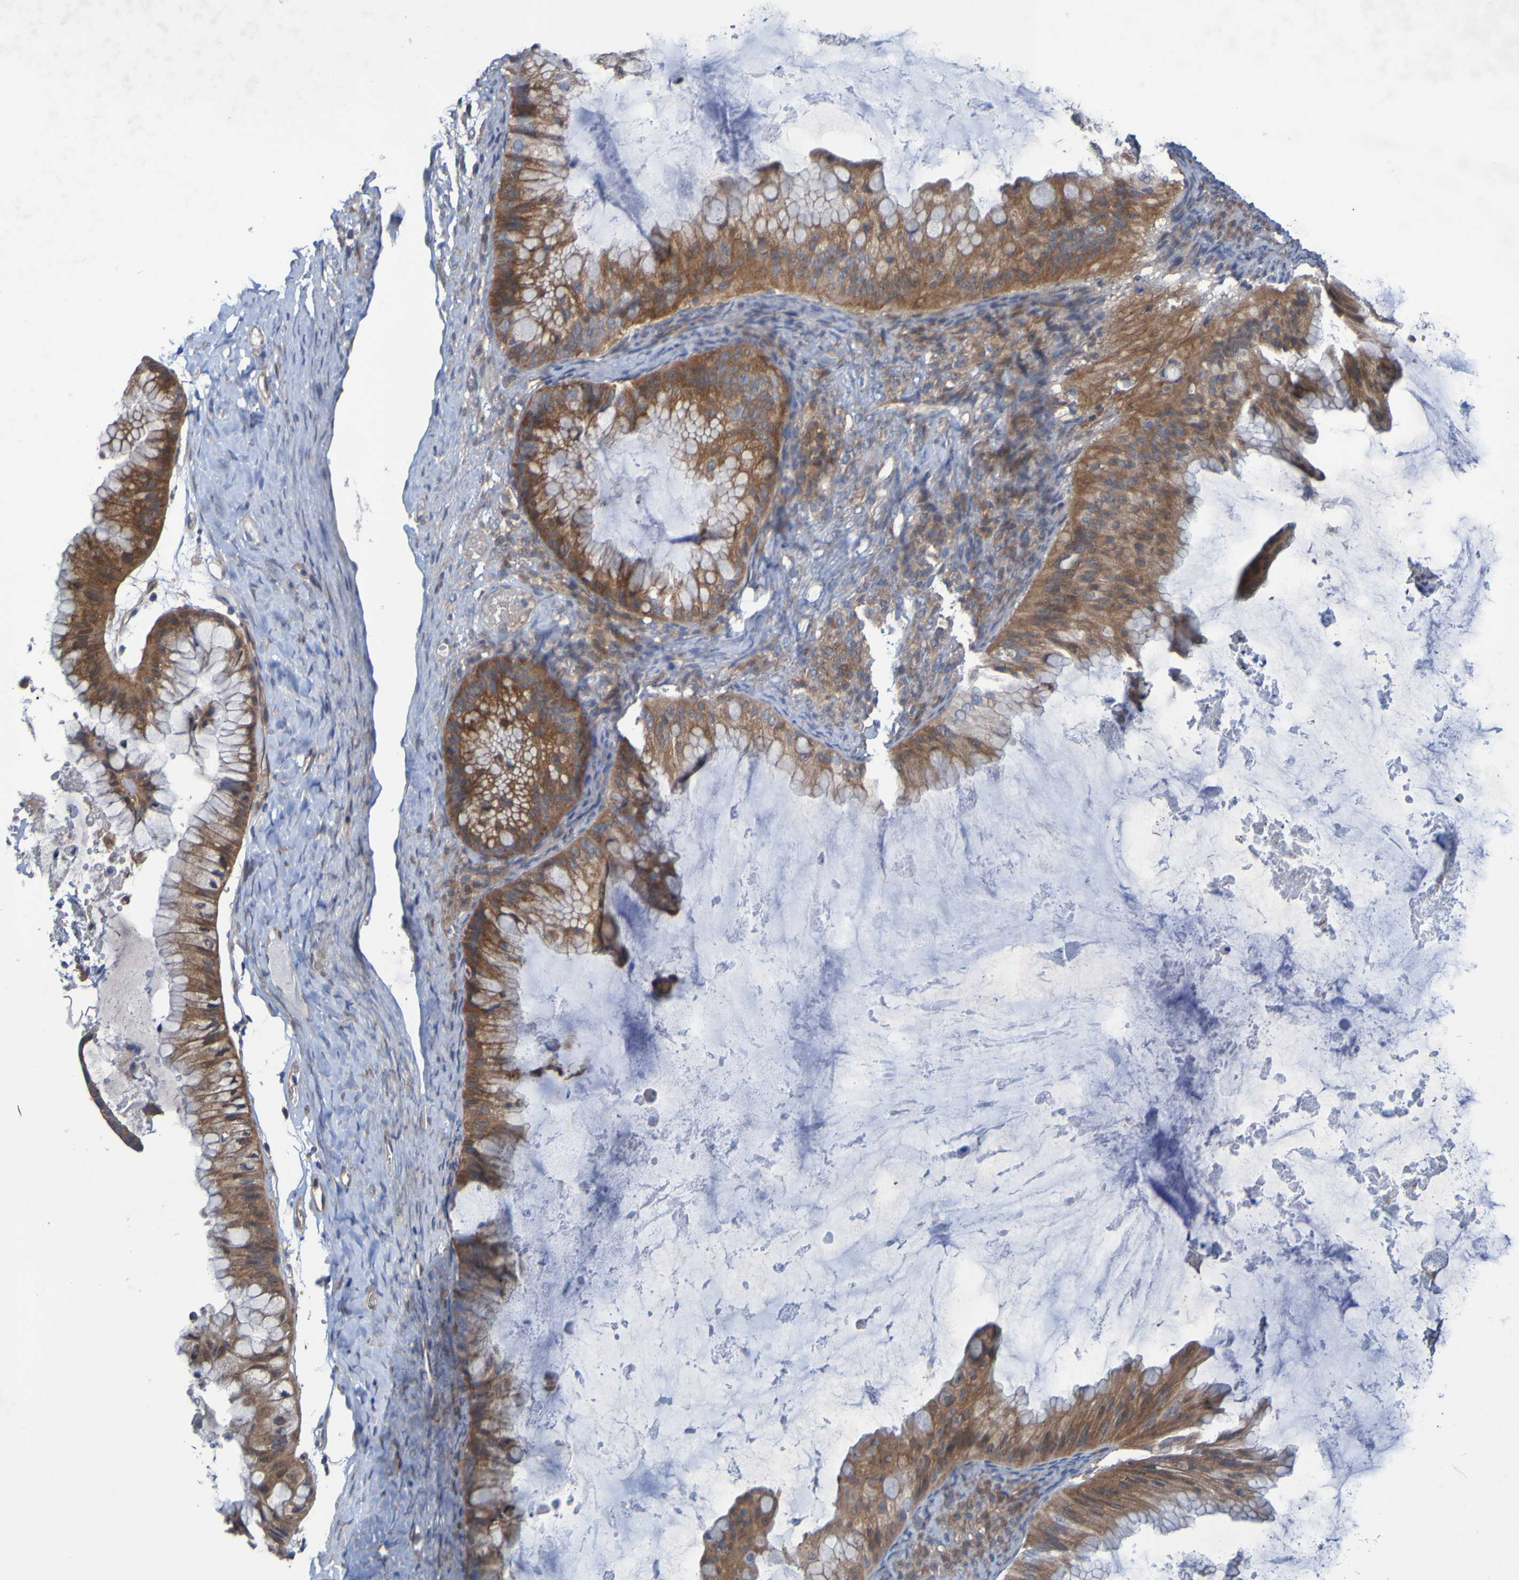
{"staining": {"intensity": "moderate", "quantity": ">75%", "location": "cytoplasmic/membranous"}, "tissue": "ovarian cancer", "cell_type": "Tumor cells", "image_type": "cancer", "snomed": [{"axis": "morphology", "description": "Cystadenocarcinoma, mucinous, NOS"}, {"axis": "topography", "description": "Ovary"}], "caption": "An IHC micrograph of tumor tissue is shown. Protein staining in brown highlights moderate cytoplasmic/membranous positivity in mucinous cystadenocarcinoma (ovarian) within tumor cells. (DAB IHC, brown staining for protein, blue staining for nuclei).", "gene": "SDK1", "patient": {"sex": "female", "age": 61}}